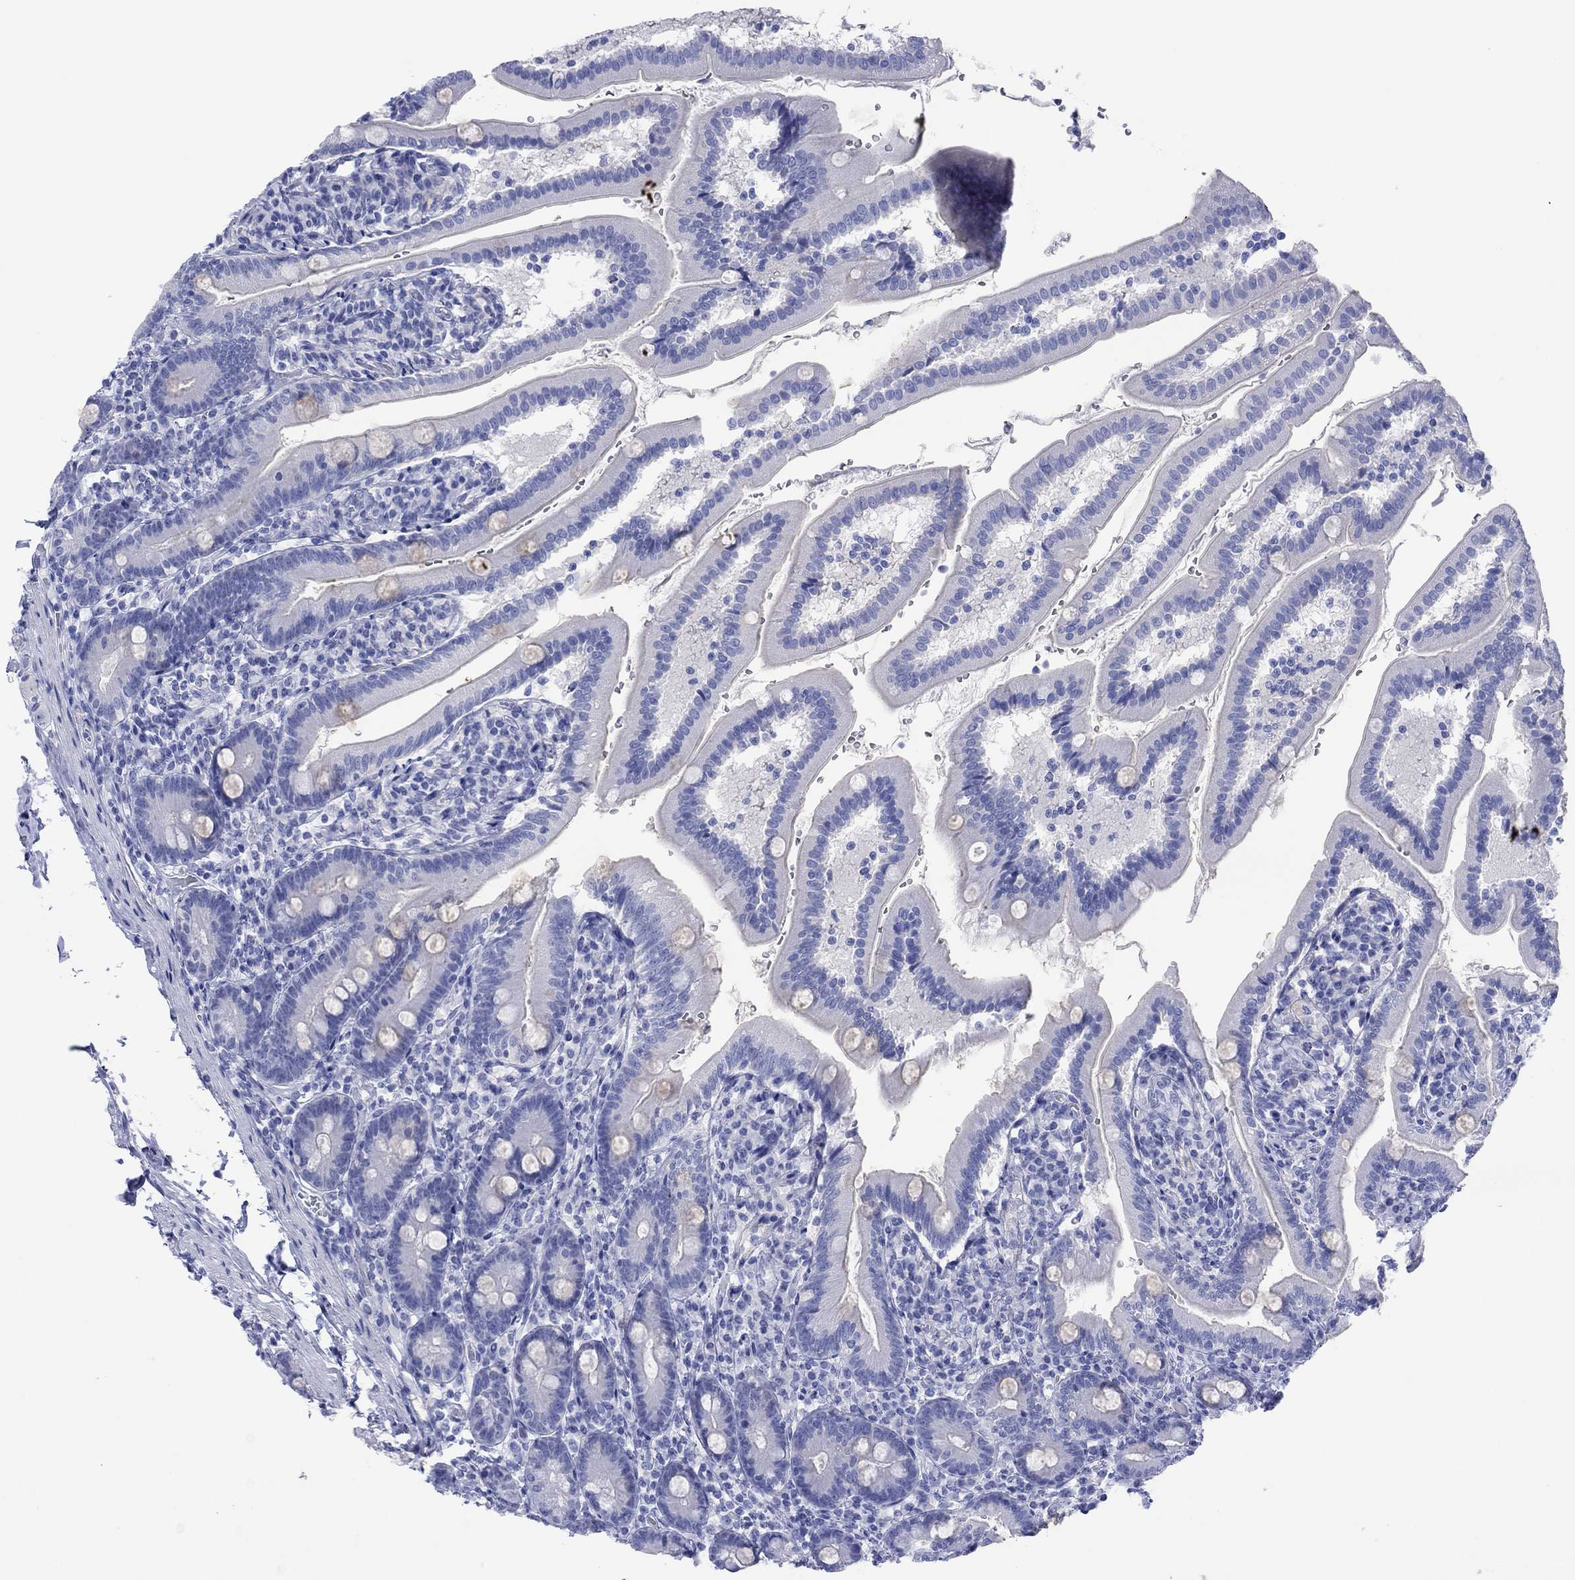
{"staining": {"intensity": "negative", "quantity": "none", "location": "none"}, "tissue": "duodenum", "cell_type": "Glandular cells", "image_type": "normal", "snomed": [{"axis": "morphology", "description": "Normal tissue, NOS"}, {"axis": "topography", "description": "Duodenum"}], "caption": "Glandular cells are negative for brown protein staining in unremarkable duodenum.", "gene": "MLANA", "patient": {"sex": "female", "age": 67}}